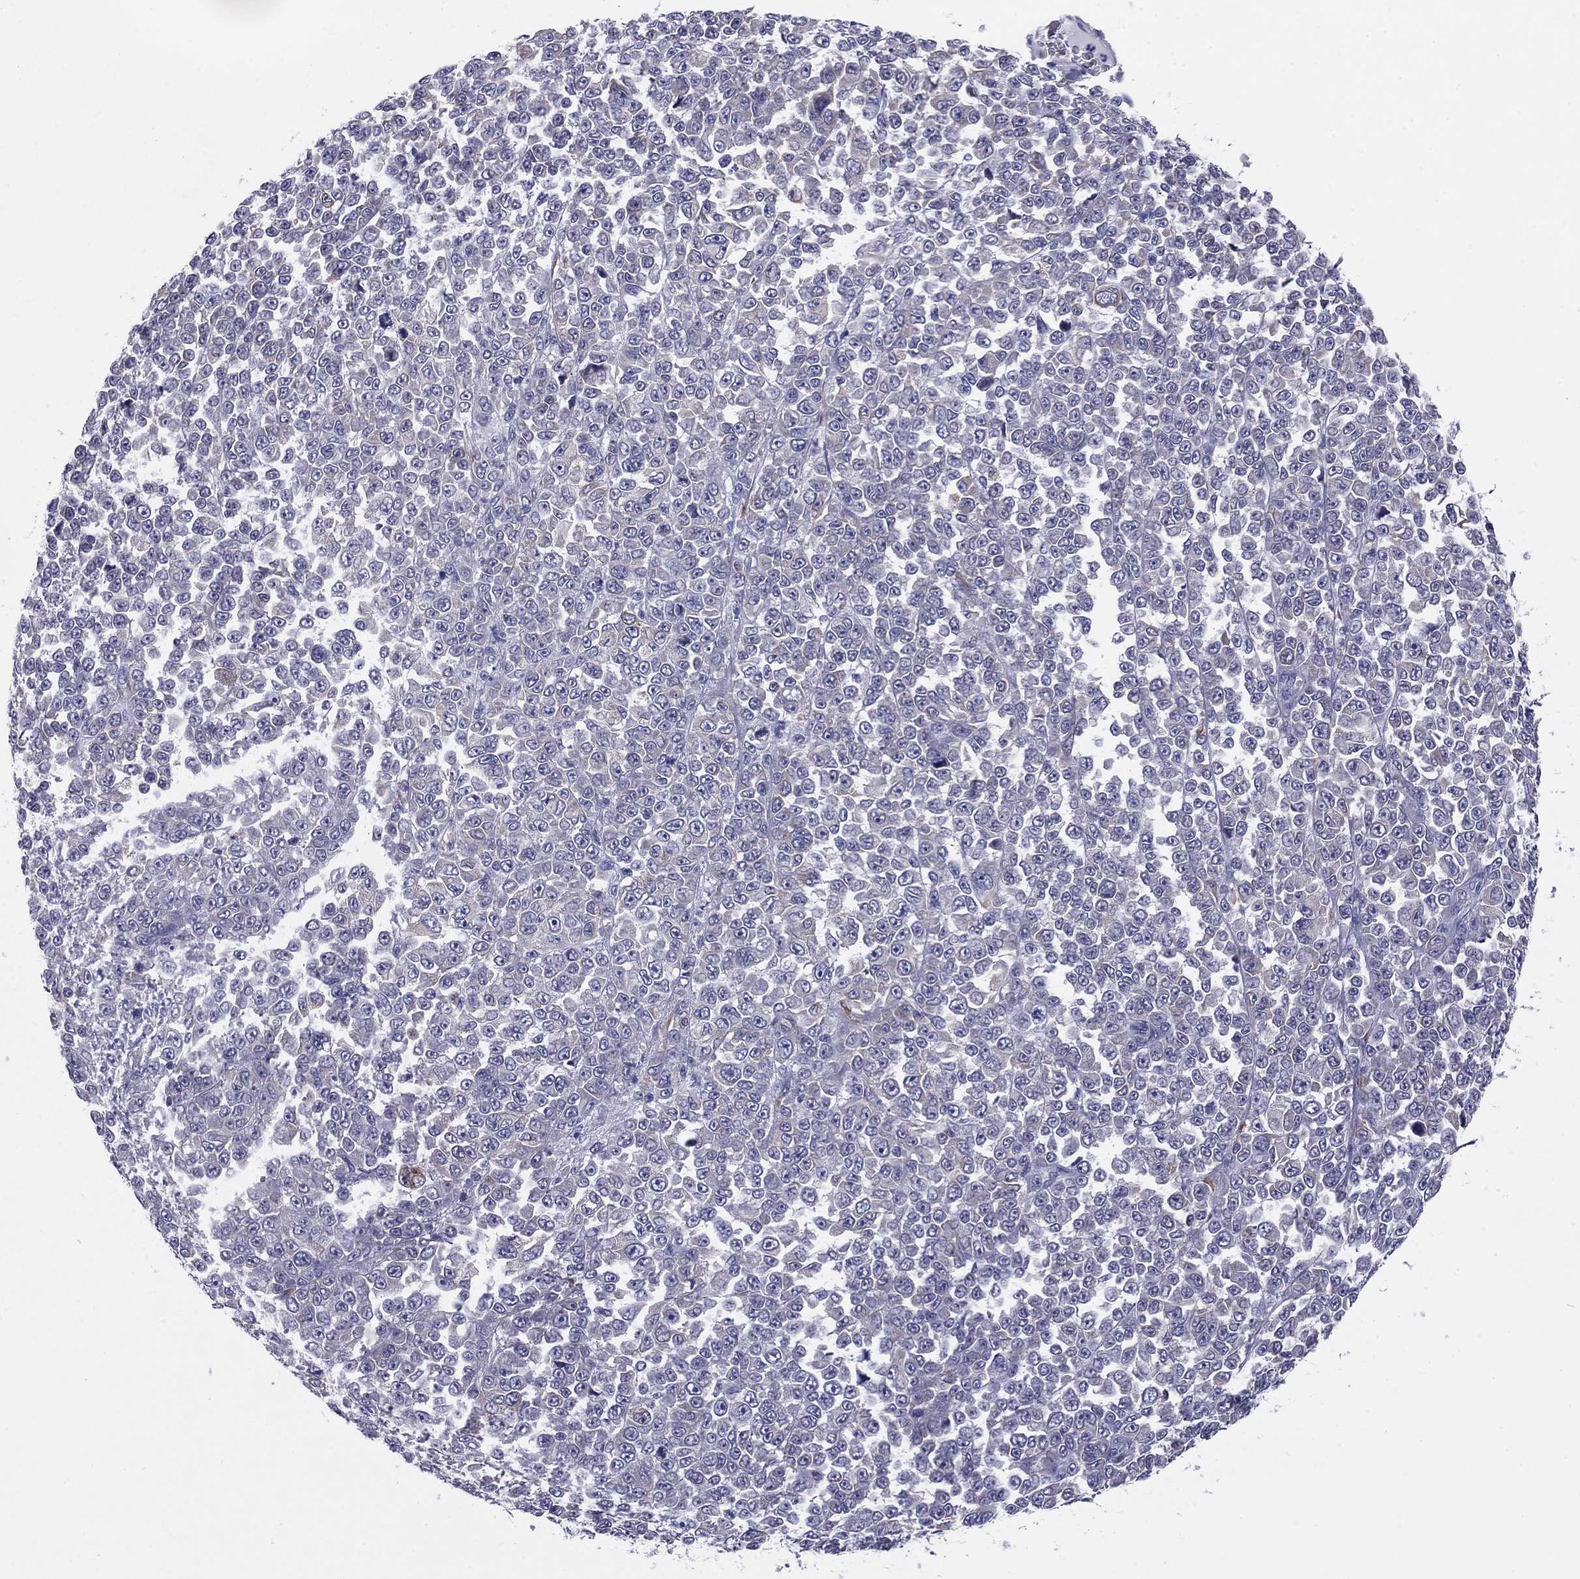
{"staining": {"intensity": "negative", "quantity": "none", "location": "none"}, "tissue": "melanoma", "cell_type": "Tumor cells", "image_type": "cancer", "snomed": [{"axis": "morphology", "description": "Malignant melanoma, NOS"}, {"axis": "topography", "description": "Skin"}], "caption": "A photomicrograph of human malignant melanoma is negative for staining in tumor cells. Brightfield microscopy of immunohistochemistry (IHC) stained with DAB (brown) and hematoxylin (blue), captured at high magnification.", "gene": "TMED3", "patient": {"sex": "female", "age": 95}}